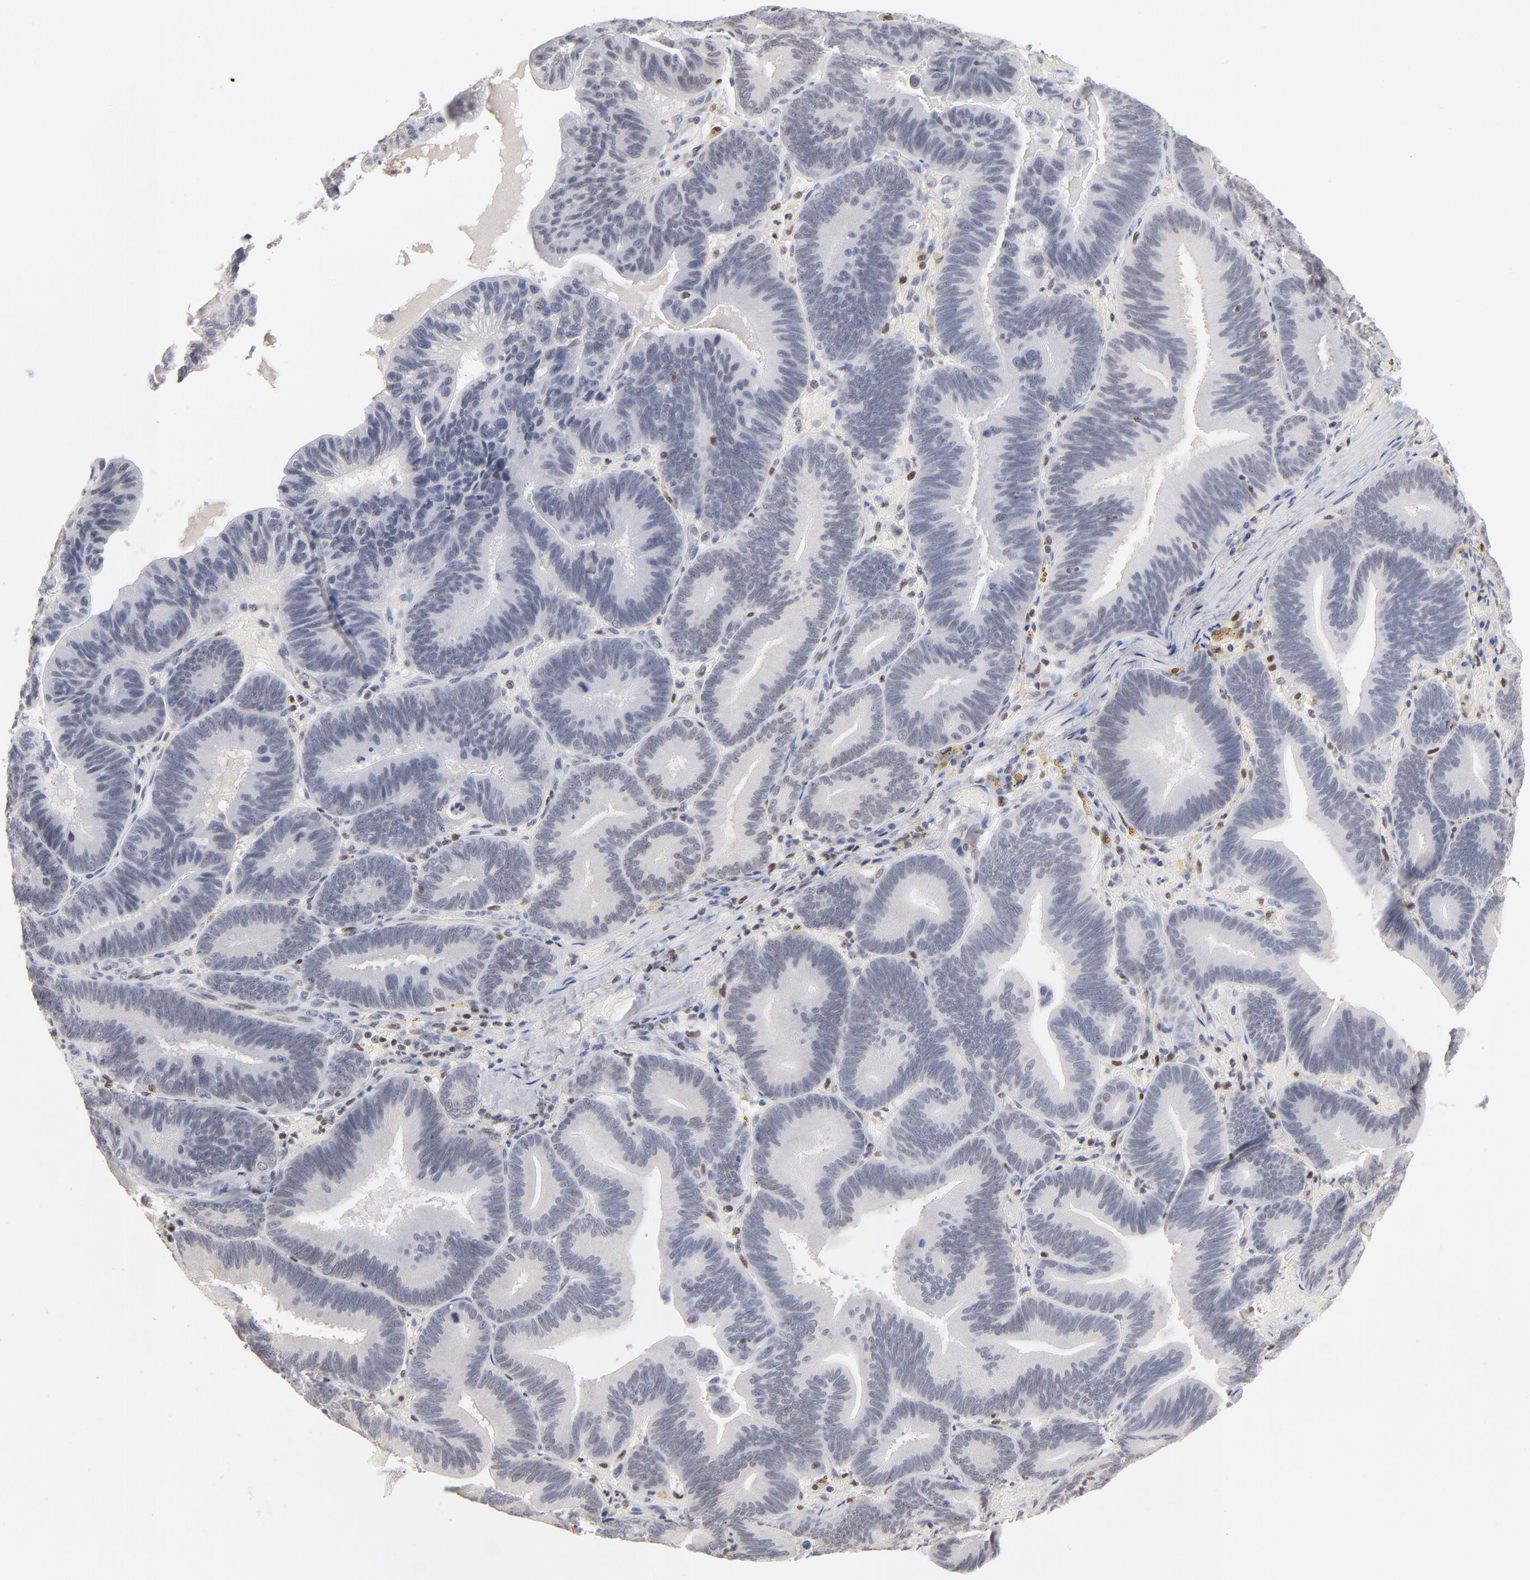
{"staining": {"intensity": "negative", "quantity": "none", "location": "none"}, "tissue": "pancreatic cancer", "cell_type": "Tumor cells", "image_type": "cancer", "snomed": [{"axis": "morphology", "description": "Adenocarcinoma, NOS"}, {"axis": "topography", "description": "Pancreas"}], "caption": "Pancreatic cancer (adenocarcinoma) stained for a protein using IHC displays no staining tumor cells.", "gene": "MAX", "patient": {"sex": "male", "age": 82}}